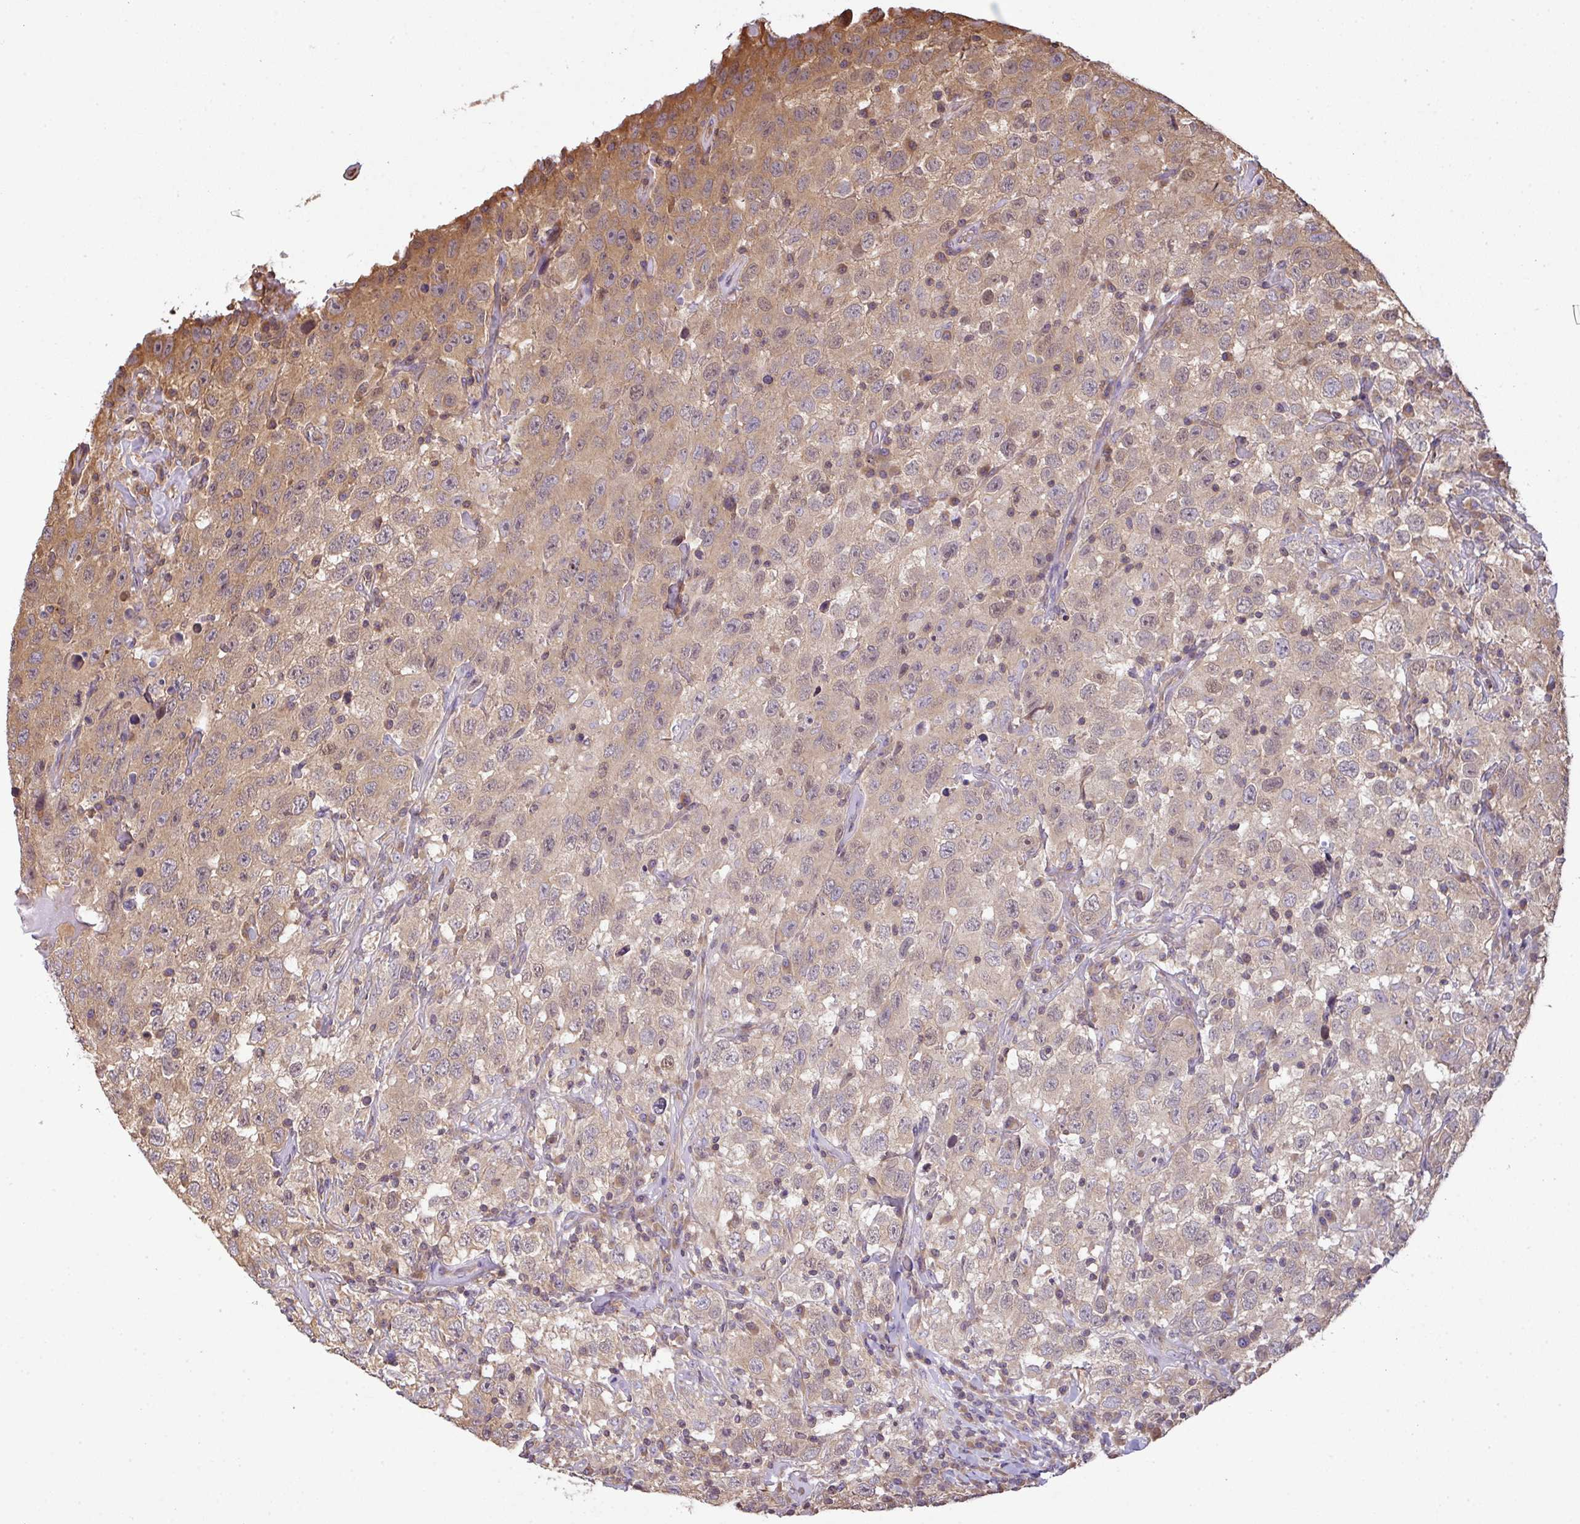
{"staining": {"intensity": "moderate", "quantity": "25%-75%", "location": "cytoplasmic/membranous,nuclear"}, "tissue": "testis cancer", "cell_type": "Tumor cells", "image_type": "cancer", "snomed": [{"axis": "morphology", "description": "Seminoma, NOS"}, {"axis": "topography", "description": "Testis"}], "caption": "The histopathology image reveals a brown stain indicating the presence of a protein in the cytoplasmic/membranous and nuclear of tumor cells in testis cancer. The protein of interest is shown in brown color, while the nuclei are stained blue.", "gene": "VENTX", "patient": {"sex": "male", "age": 41}}